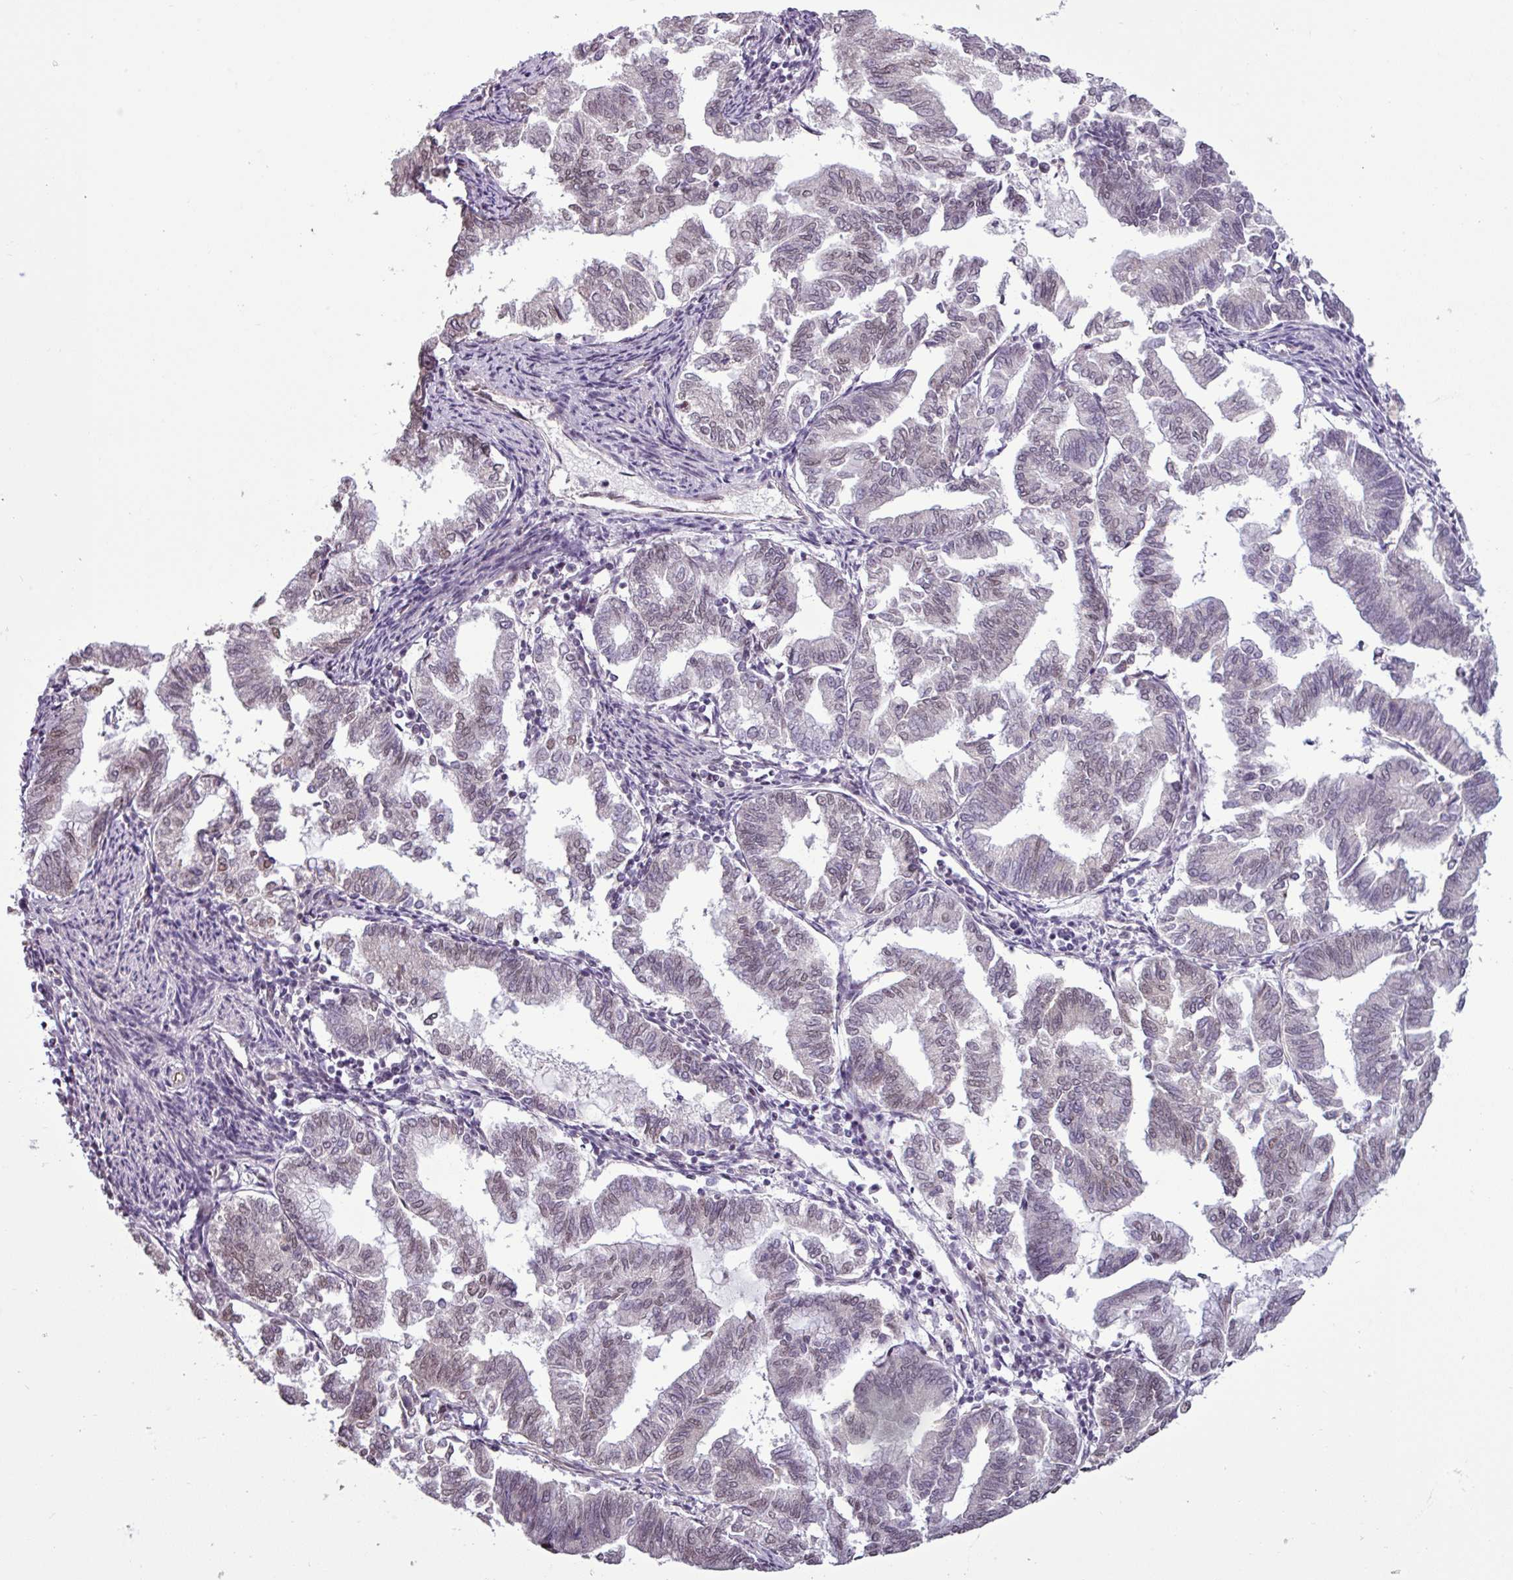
{"staining": {"intensity": "weak", "quantity": "<25%", "location": "nuclear"}, "tissue": "endometrial cancer", "cell_type": "Tumor cells", "image_type": "cancer", "snomed": [{"axis": "morphology", "description": "Adenocarcinoma, NOS"}, {"axis": "topography", "description": "Endometrium"}], "caption": "This is an immunohistochemistry image of endometrial cancer (adenocarcinoma). There is no staining in tumor cells.", "gene": "GPT2", "patient": {"sex": "female", "age": 79}}